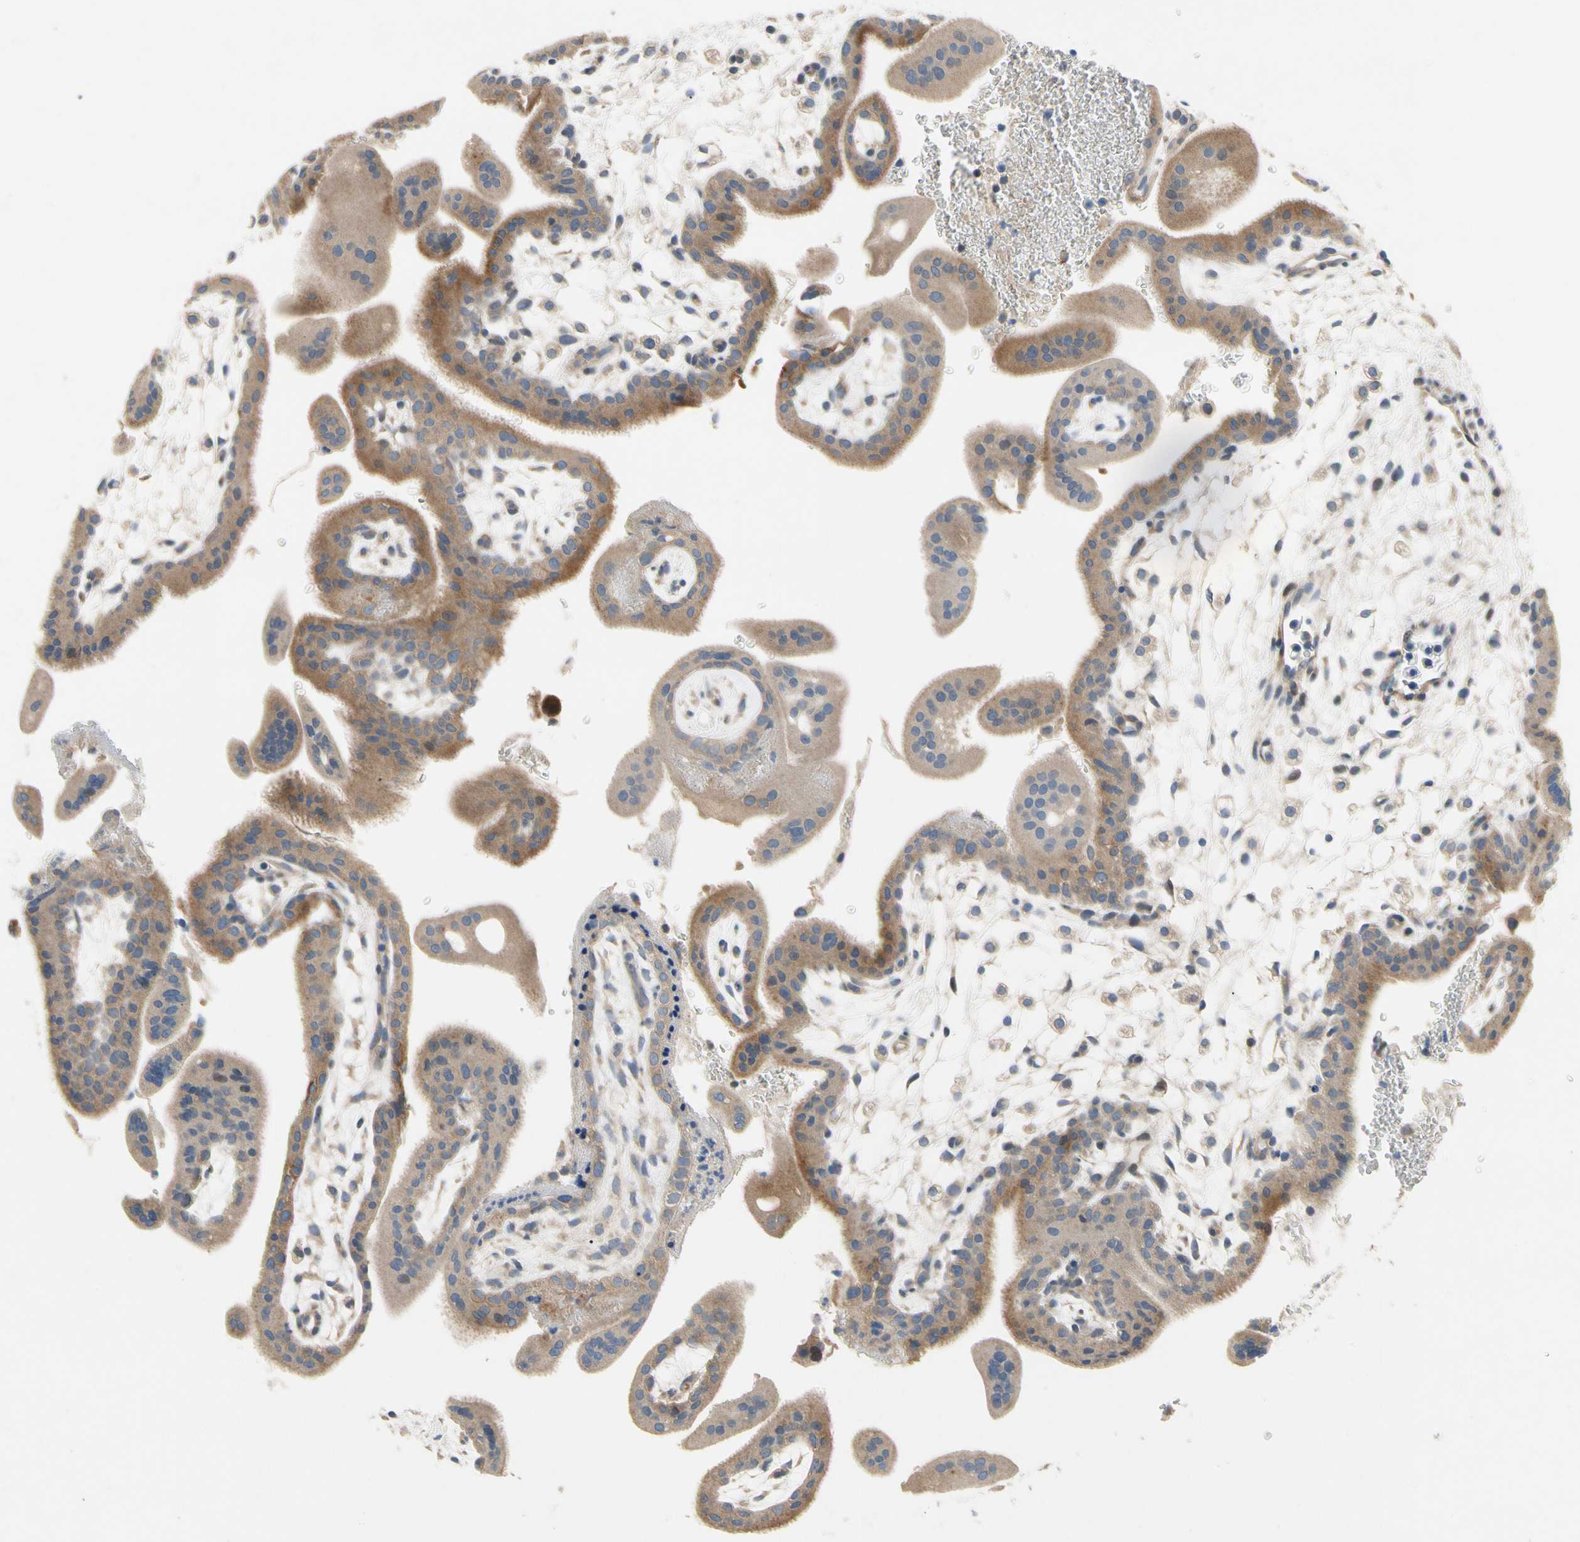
{"staining": {"intensity": "weak", "quantity": "25%-75%", "location": "cytoplasmic/membranous"}, "tissue": "placenta", "cell_type": "Decidual cells", "image_type": "normal", "snomed": [{"axis": "morphology", "description": "Normal tissue, NOS"}, {"axis": "topography", "description": "Placenta"}], "caption": "Unremarkable placenta displays weak cytoplasmic/membranous positivity in about 25%-75% of decidual cells, visualized by immunohistochemistry. The staining was performed using DAB, with brown indicating positive protein expression. Nuclei are stained blue with hematoxylin.", "gene": "KLHDC8B", "patient": {"sex": "female", "age": 35}}